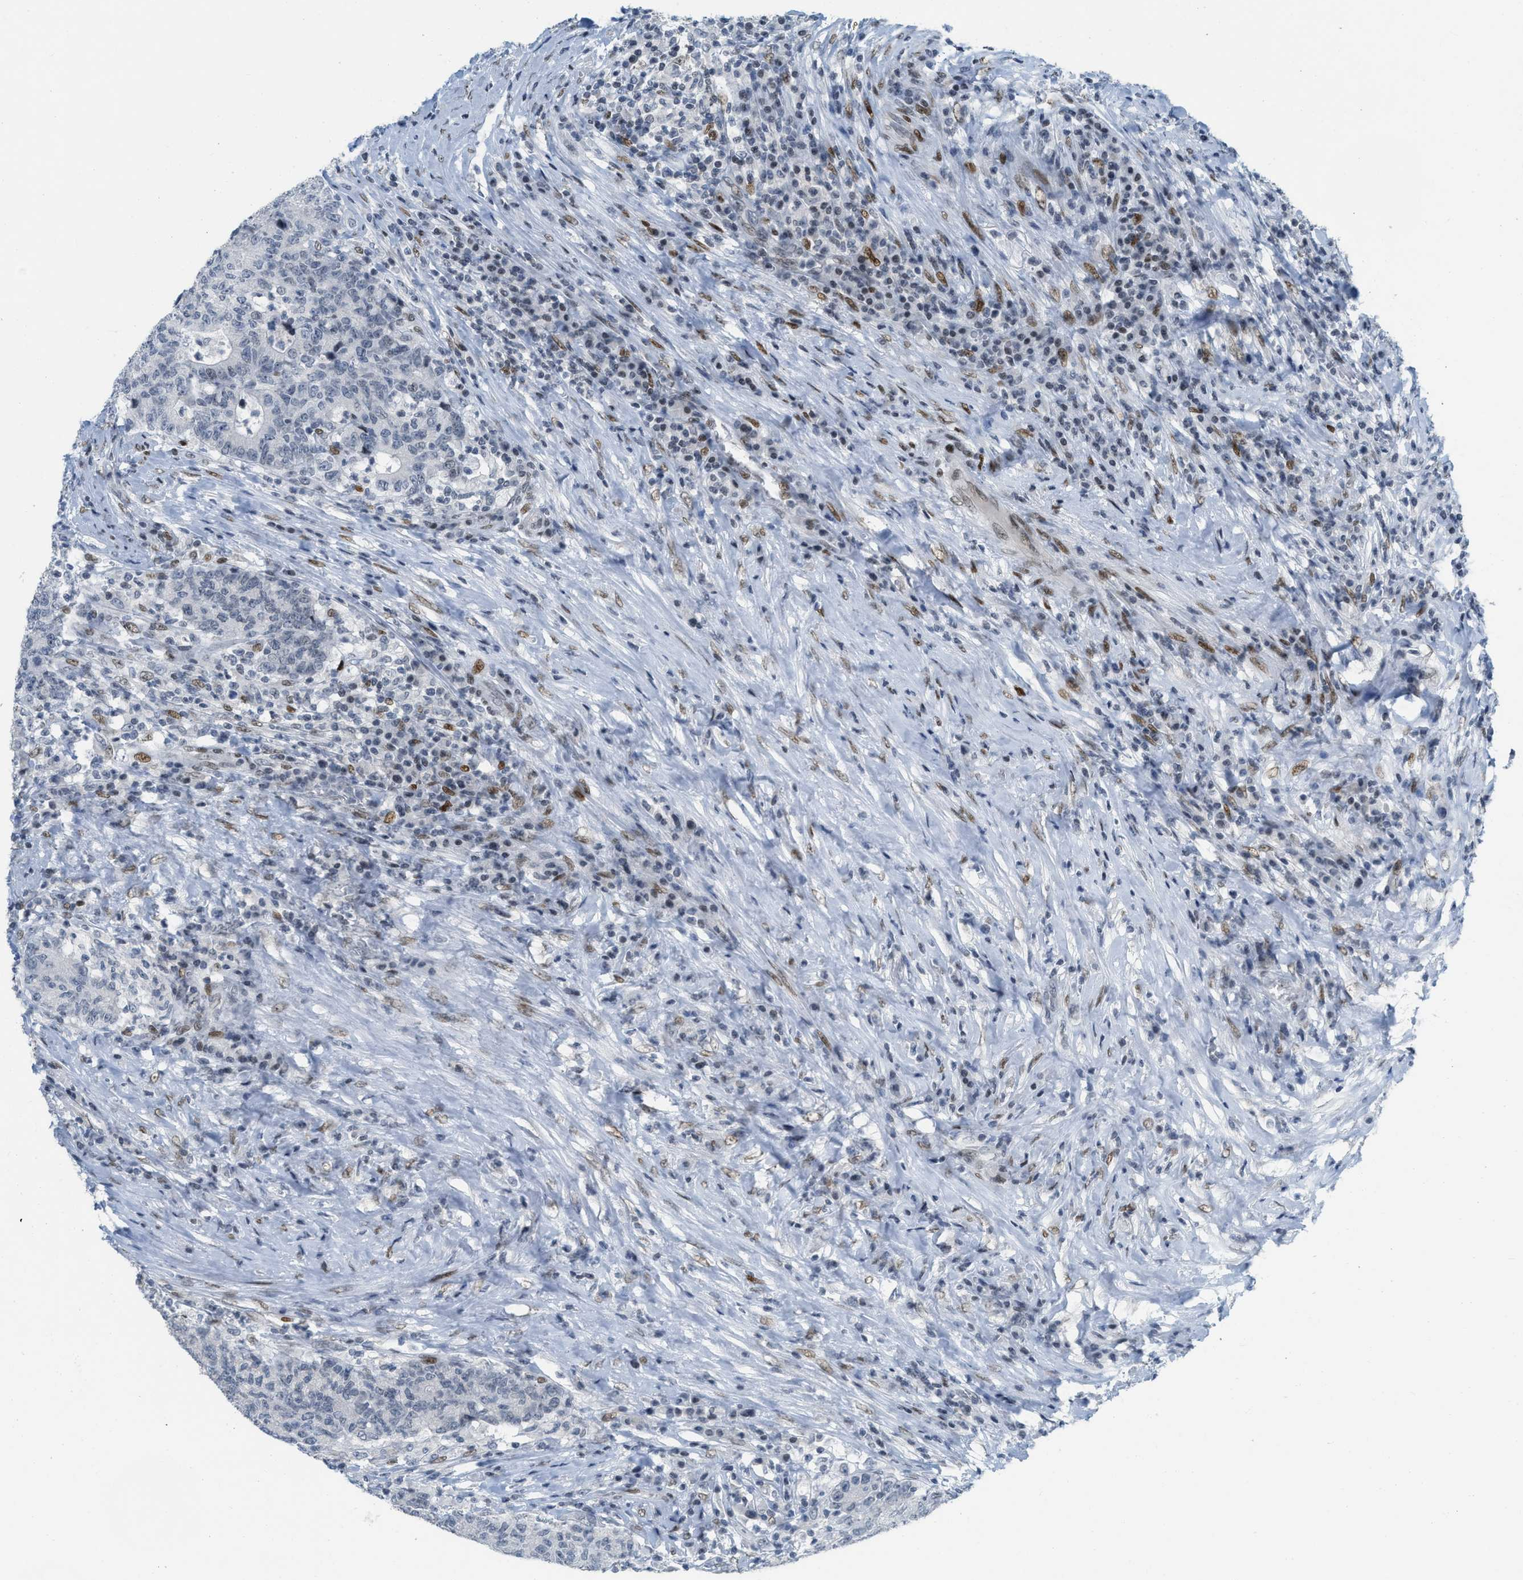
{"staining": {"intensity": "negative", "quantity": "none", "location": "none"}, "tissue": "colorectal cancer", "cell_type": "Tumor cells", "image_type": "cancer", "snomed": [{"axis": "morphology", "description": "Normal tissue, NOS"}, {"axis": "morphology", "description": "Adenocarcinoma, NOS"}, {"axis": "topography", "description": "Colon"}], "caption": "Immunohistochemistry histopathology image of neoplastic tissue: colorectal cancer (adenocarcinoma) stained with DAB reveals no significant protein expression in tumor cells.", "gene": "PBX1", "patient": {"sex": "female", "age": 75}}